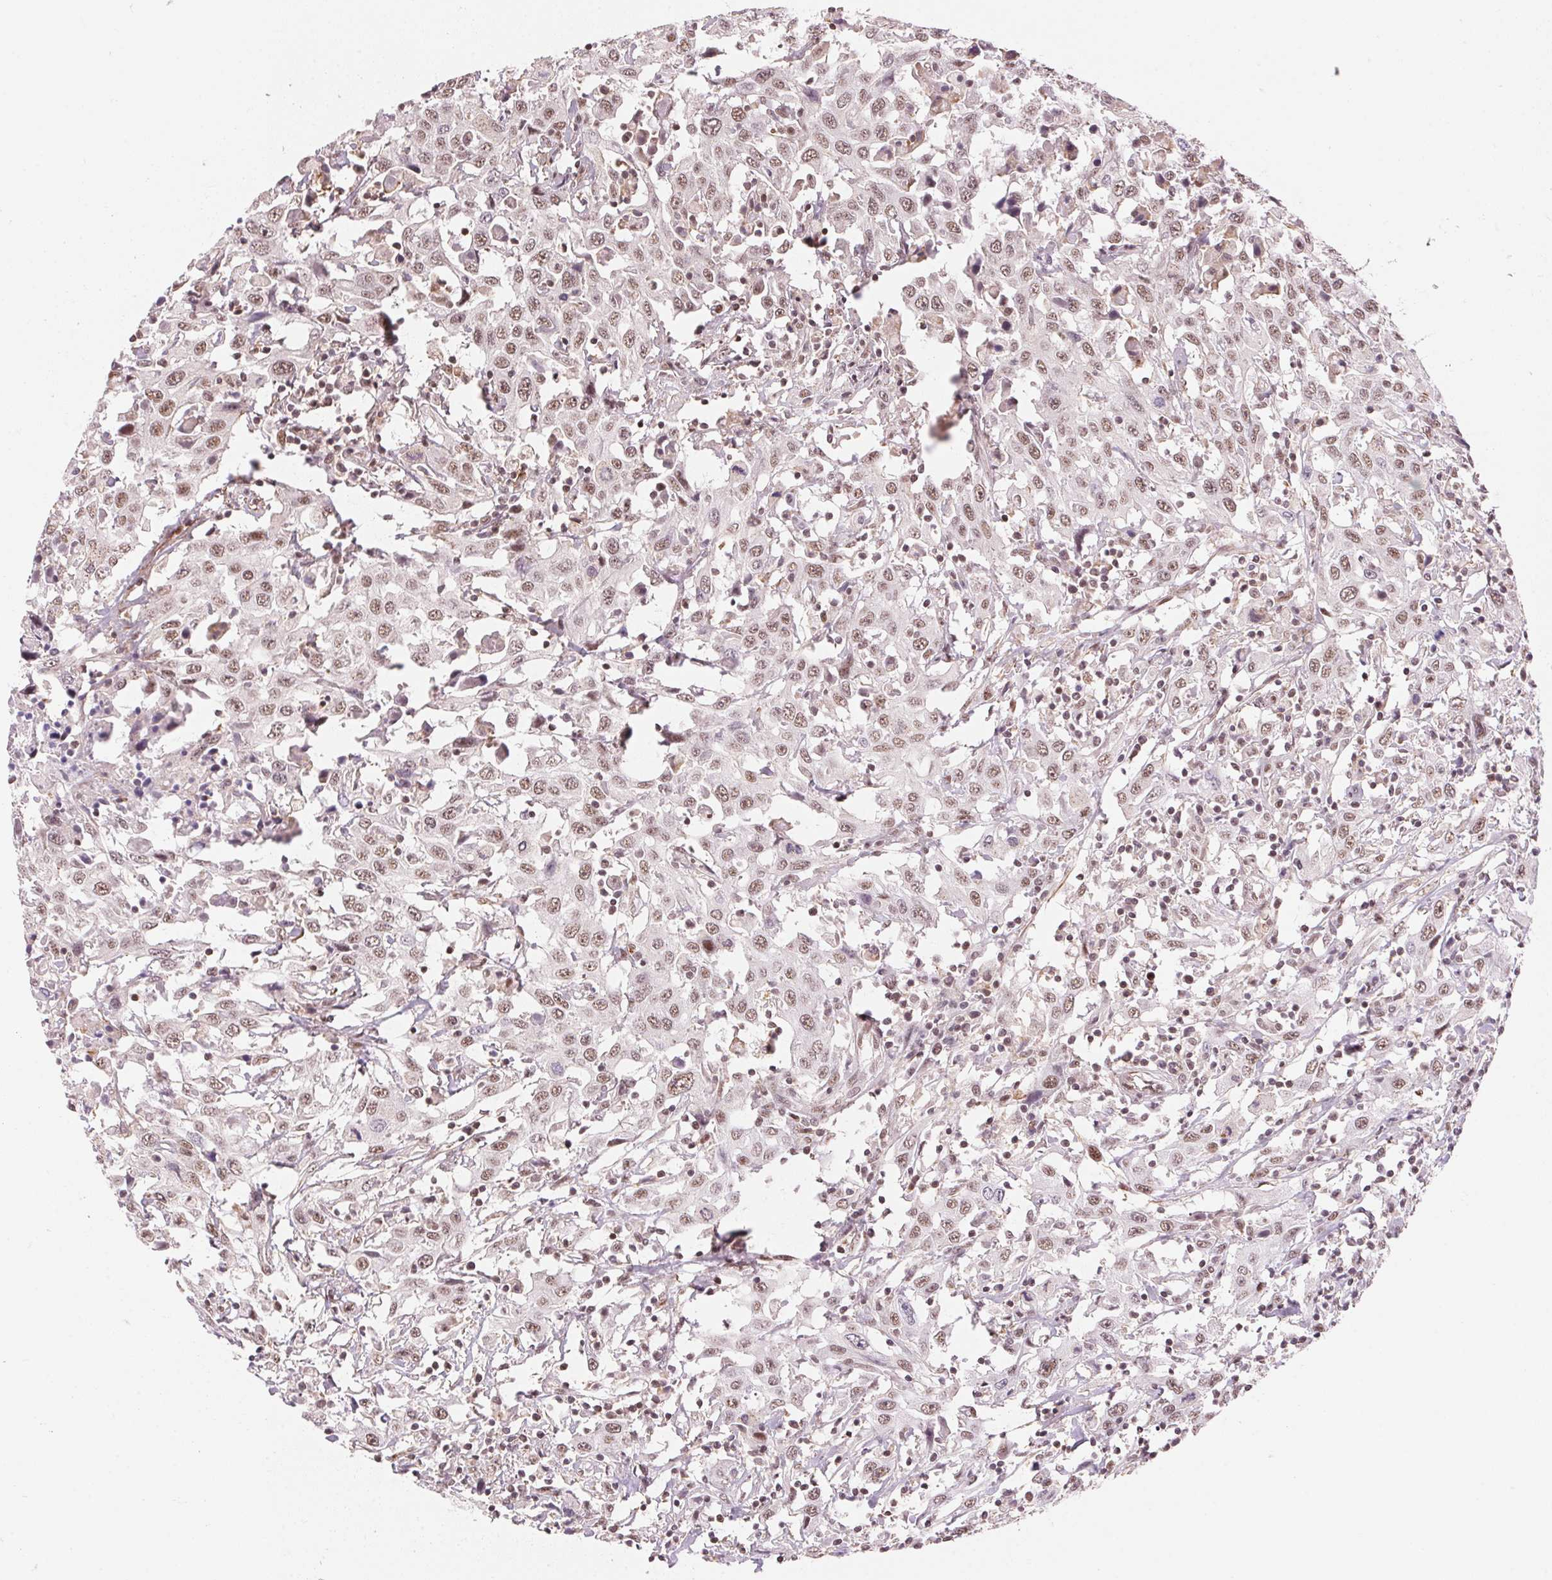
{"staining": {"intensity": "weak", "quantity": ">75%", "location": "nuclear"}, "tissue": "urothelial cancer", "cell_type": "Tumor cells", "image_type": "cancer", "snomed": [{"axis": "morphology", "description": "Urothelial carcinoma, High grade"}, {"axis": "topography", "description": "Urinary bladder"}], "caption": "This is a micrograph of IHC staining of urothelial cancer, which shows weak positivity in the nuclear of tumor cells.", "gene": "HNRNPDL", "patient": {"sex": "male", "age": 61}}